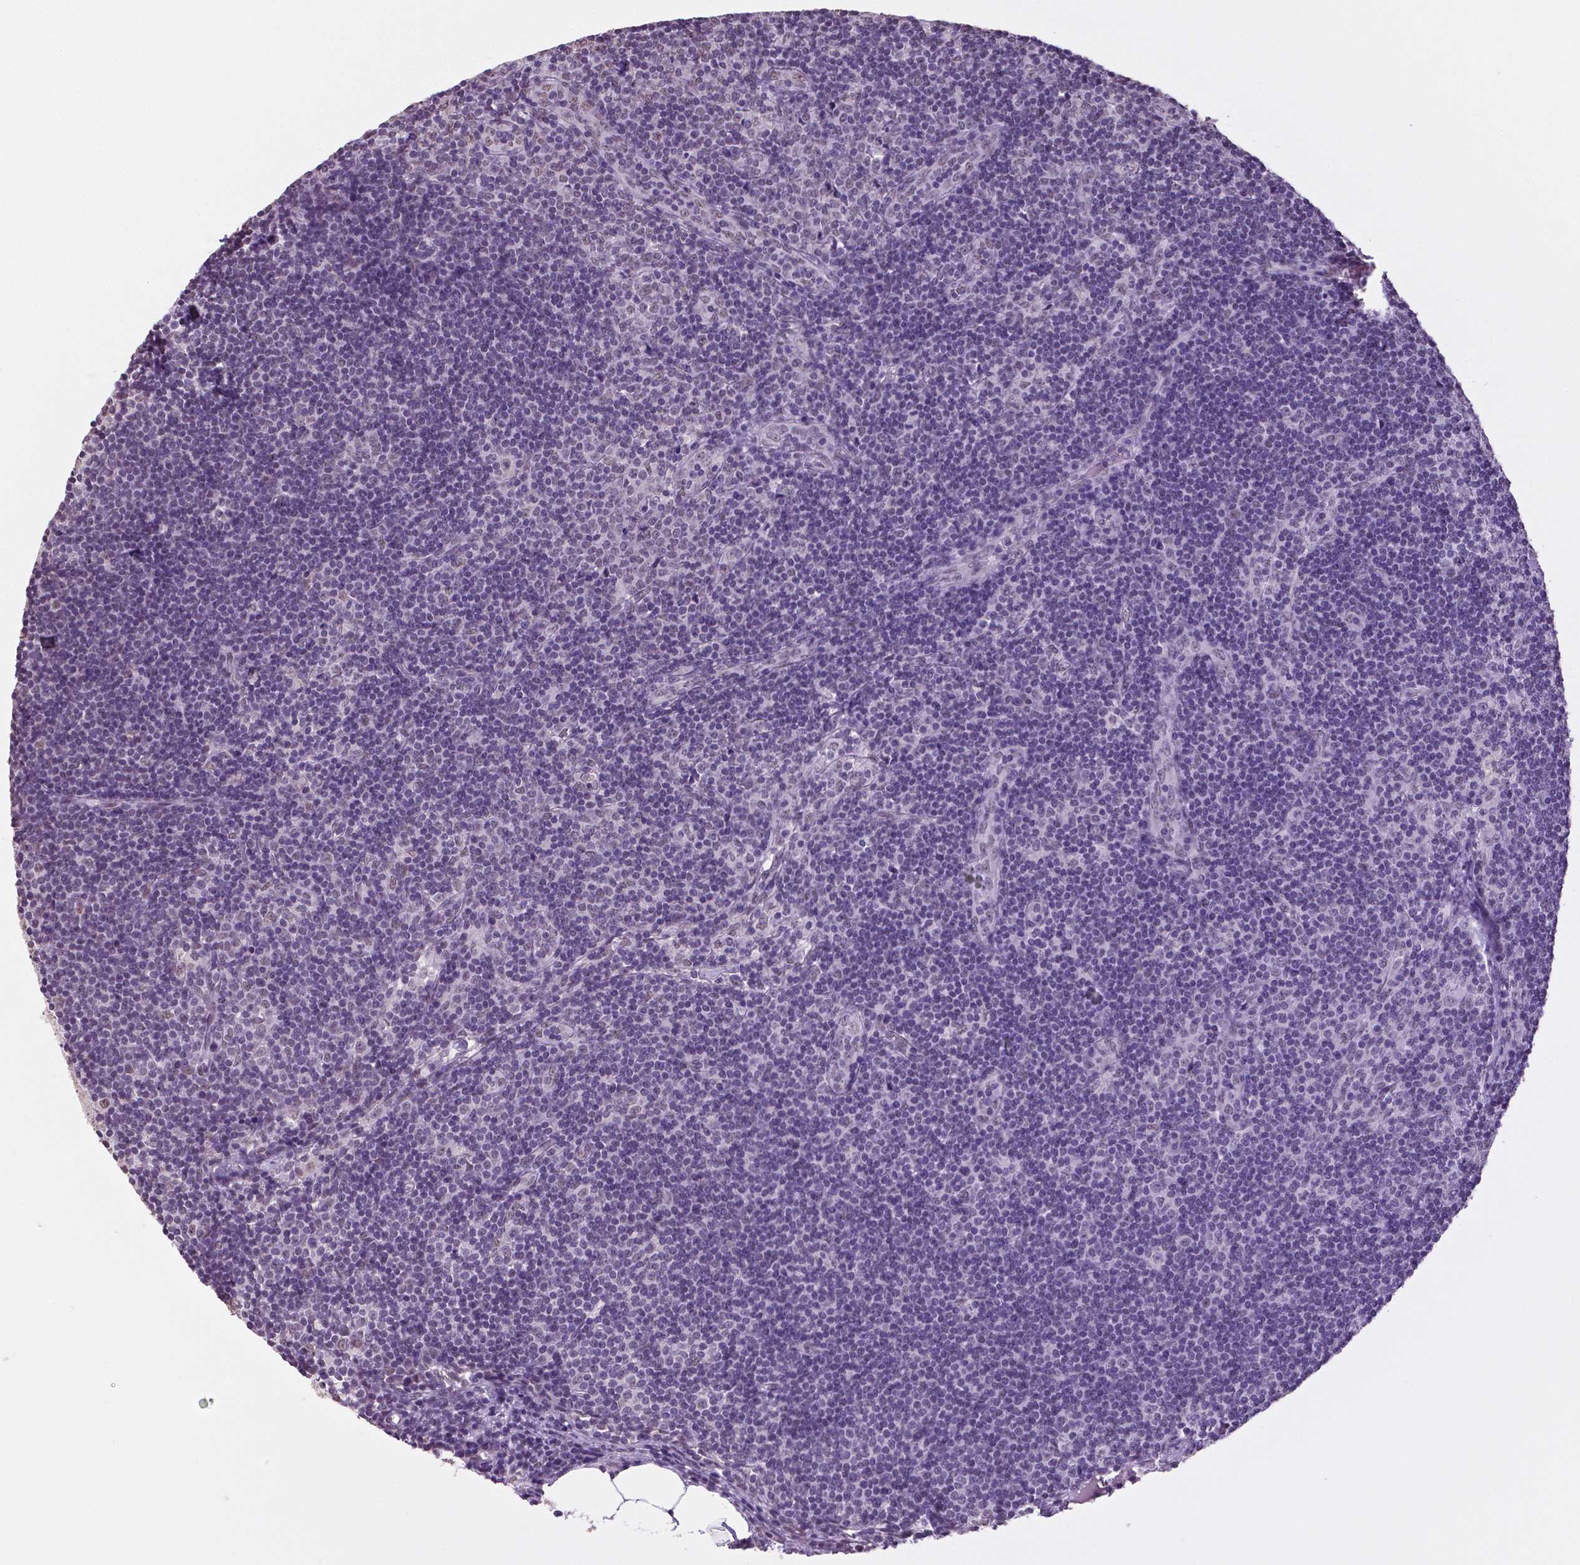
{"staining": {"intensity": "negative", "quantity": "none", "location": "none"}, "tissue": "lymph node", "cell_type": "Non-germinal center cells", "image_type": "normal", "snomed": [{"axis": "morphology", "description": "Normal tissue, NOS"}, {"axis": "topography", "description": "Lymph node"}], "caption": "This is an IHC photomicrograph of benign human lymph node. There is no positivity in non-germinal center cells.", "gene": "IGF2BP1", "patient": {"sex": "female", "age": 41}}